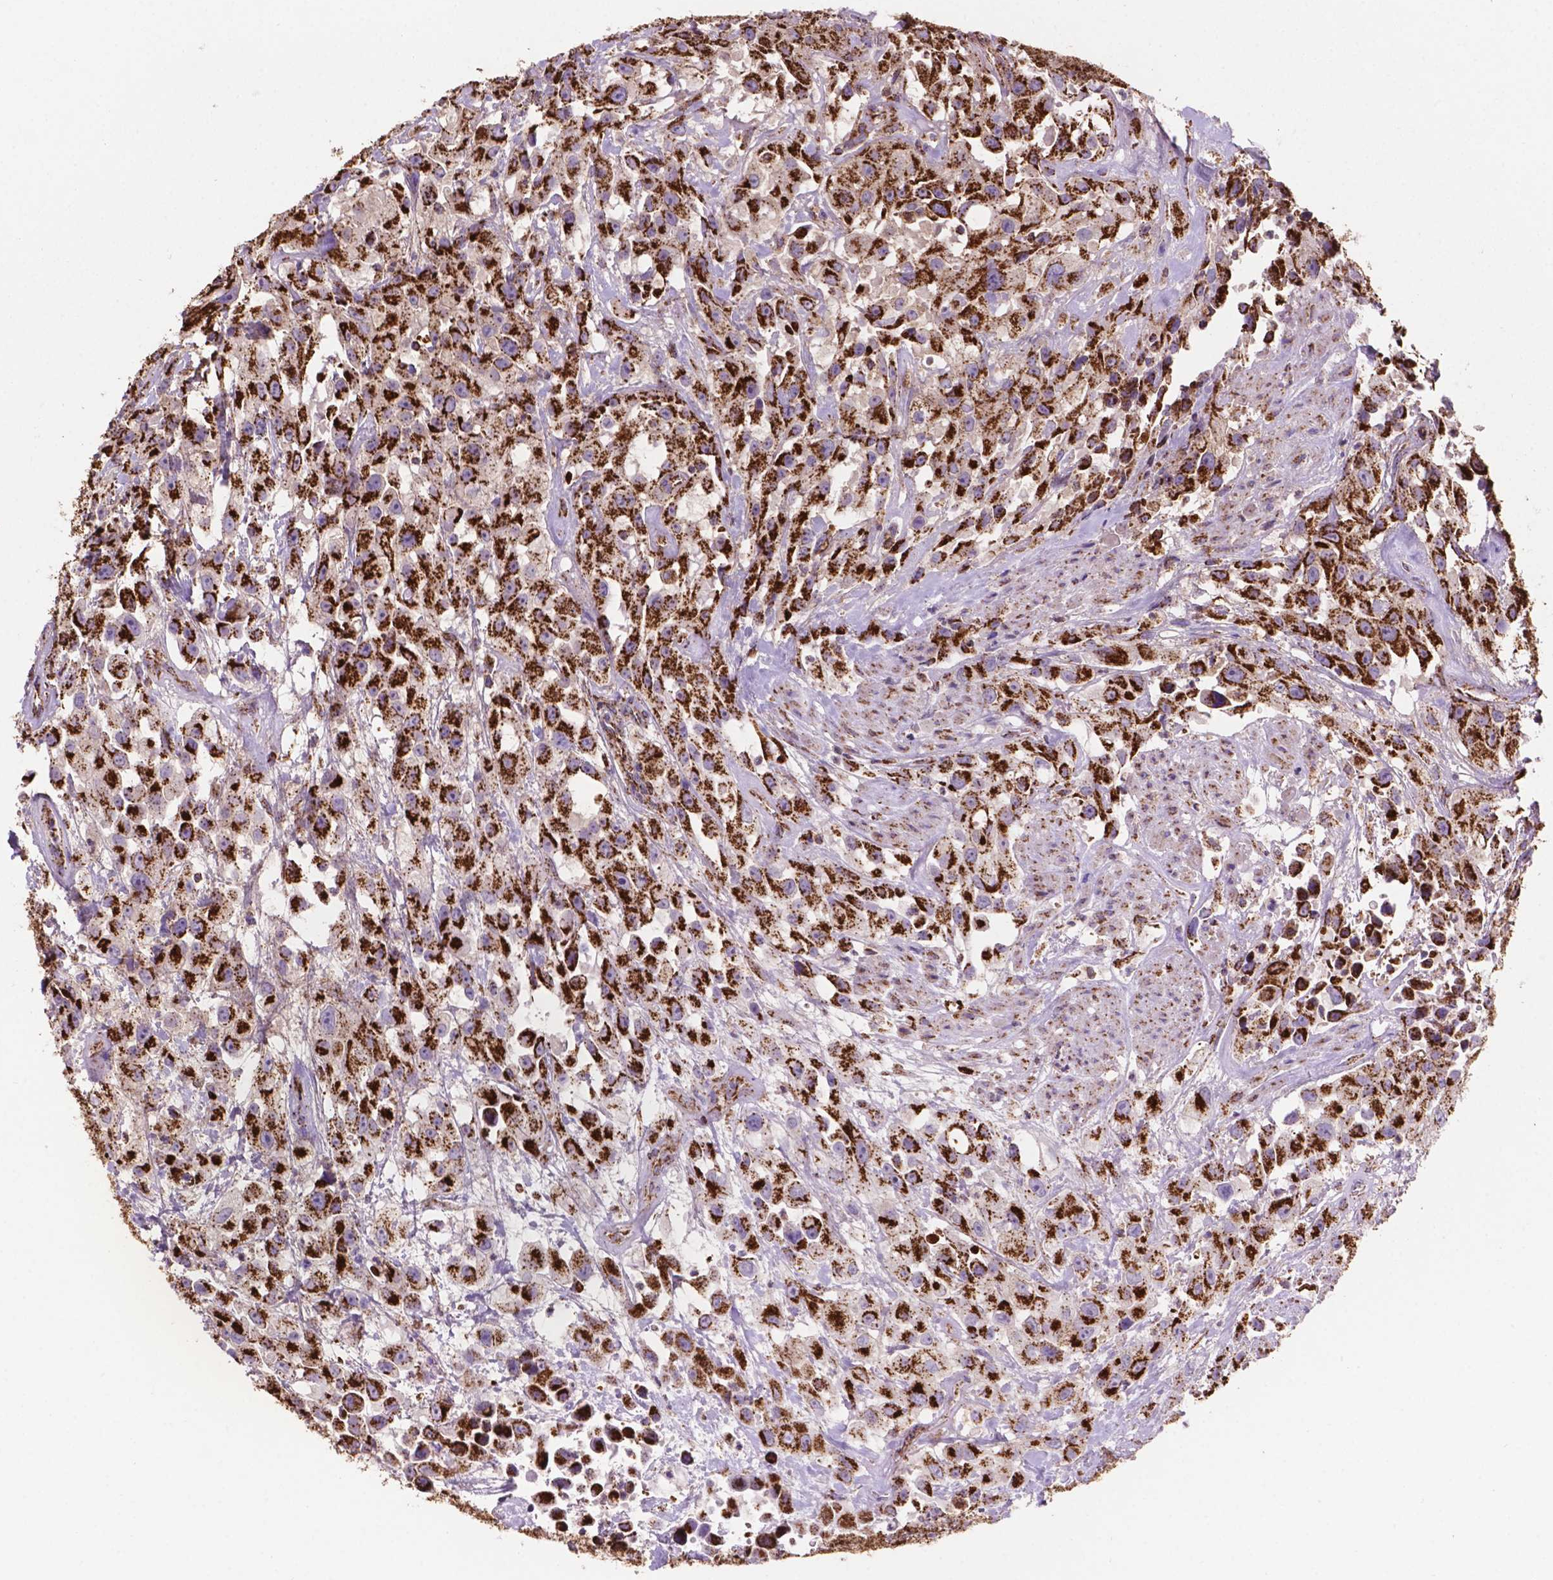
{"staining": {"intensity": "strong", "quantity": ">75%", "location": "cytoplasmic/membranous"}, "tissue": "urothelial cancer", "cell_type": "Tumor cells", "image_type": "cancer", "snomed": [{"axis": "morphology", "description": "Urothelial carcinoma, High grade"}, {"axis": "topography", "description": "Urinary bladder"}], "caption": "Urothelial cancer stained with a brown dye displays strong cytoplasmic/membranous positive staining in about >75% of tumor cells.", "gene": "HSPD1", "patient": {"sex": "male", "age": 79}}